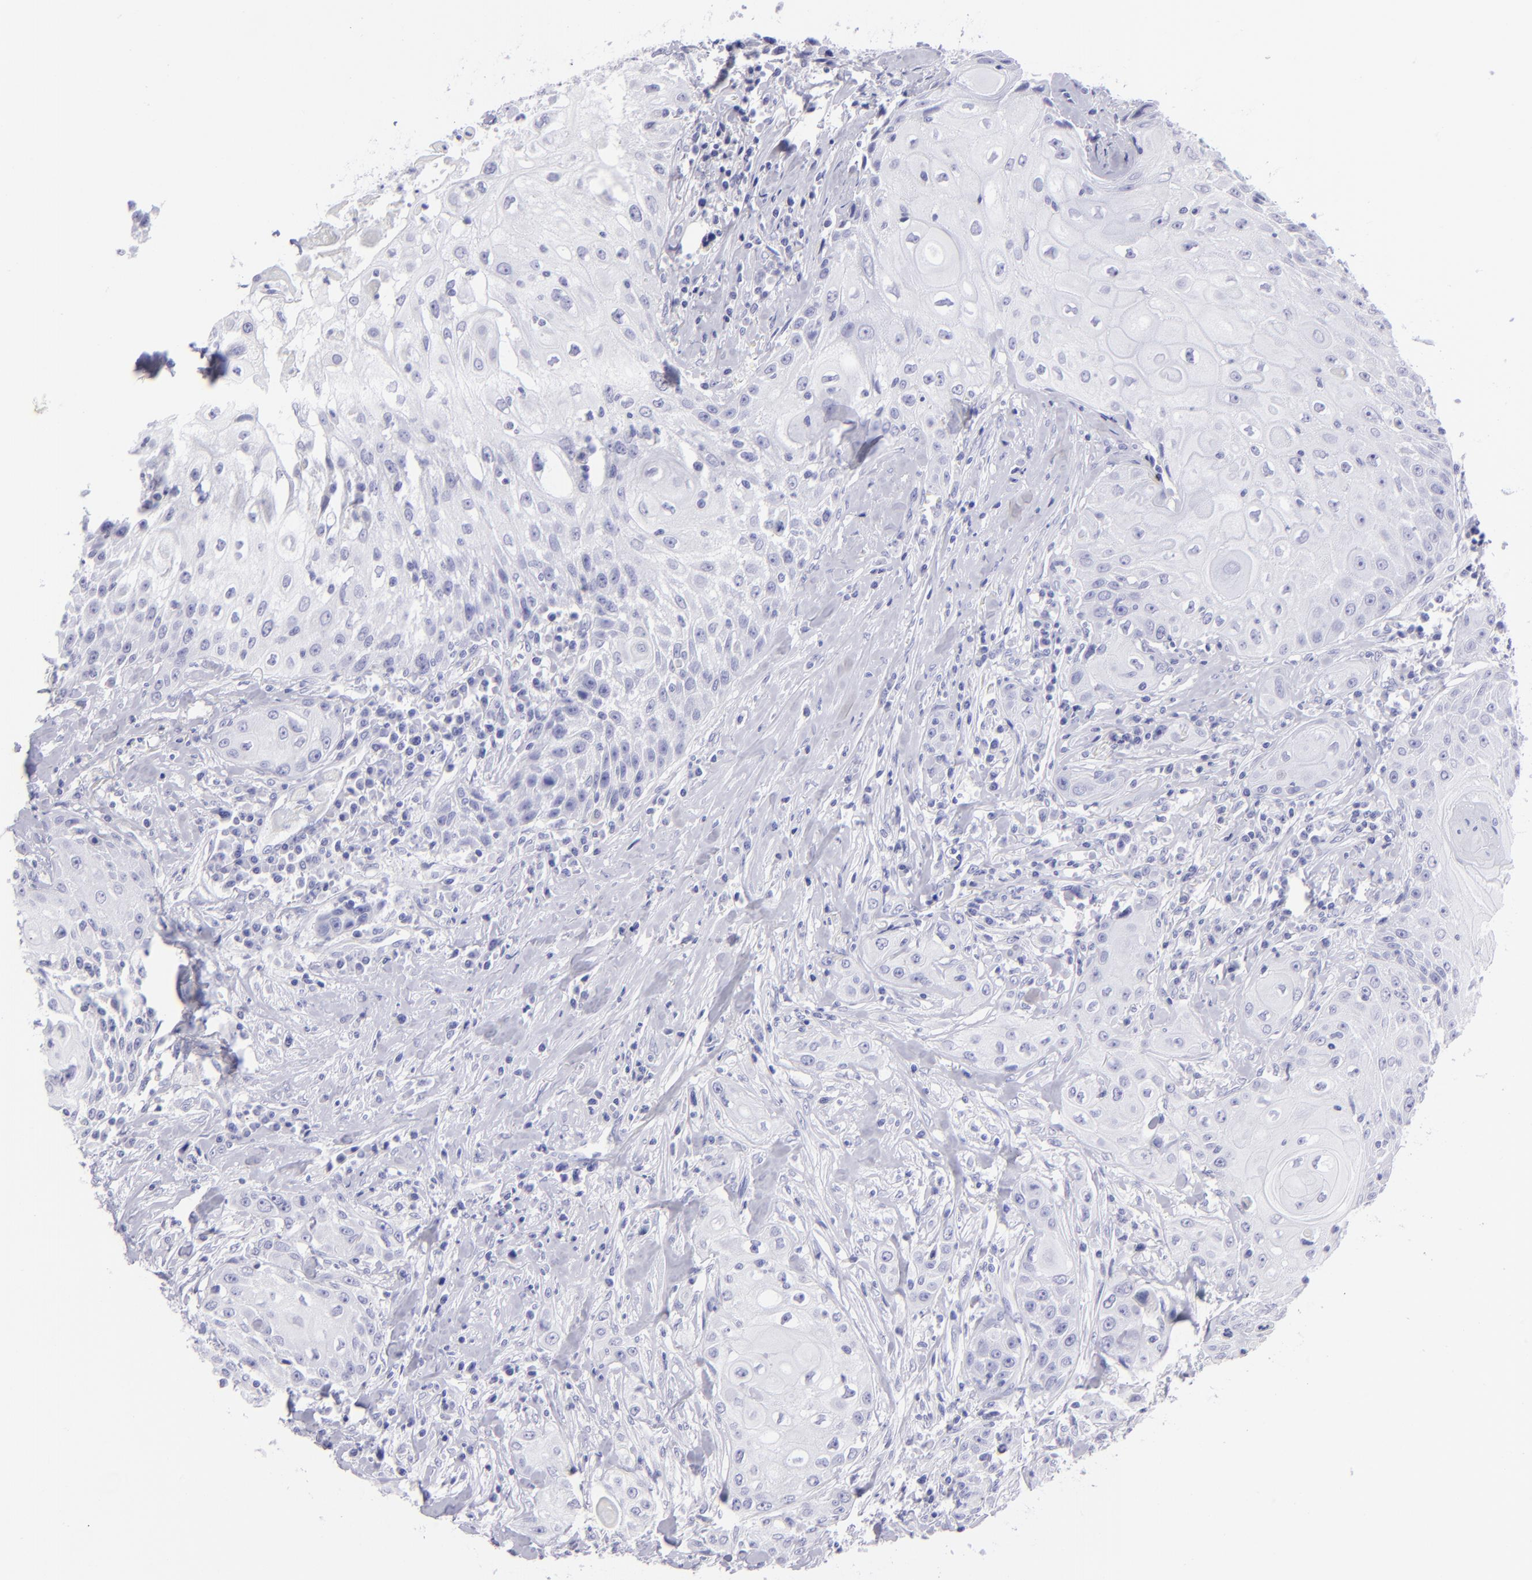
{"staining": {"intensity": "negative", "quantity": "none", "location": "none"}, "tissue": "head and neck cancer", "cell_type": "Tumor cells", "image_type": "cancer", "snomed": [{"axis": "morphology", "description": "Squamous cell carcinoma, NOS"}, {"axis": "topography", "description": "Oral tissue"}, {"axis": "topography", "description": "Head-Neck"}], "caption": "There is no significant positivity in tumor cells of head and neck cancer. (DAB (3,3'-diaminobenzidine) IHC visualized using brightfield microscopy, high magnification).", "gene": "SLC1A3", "patient": {"sex": "female", "age": 82}}